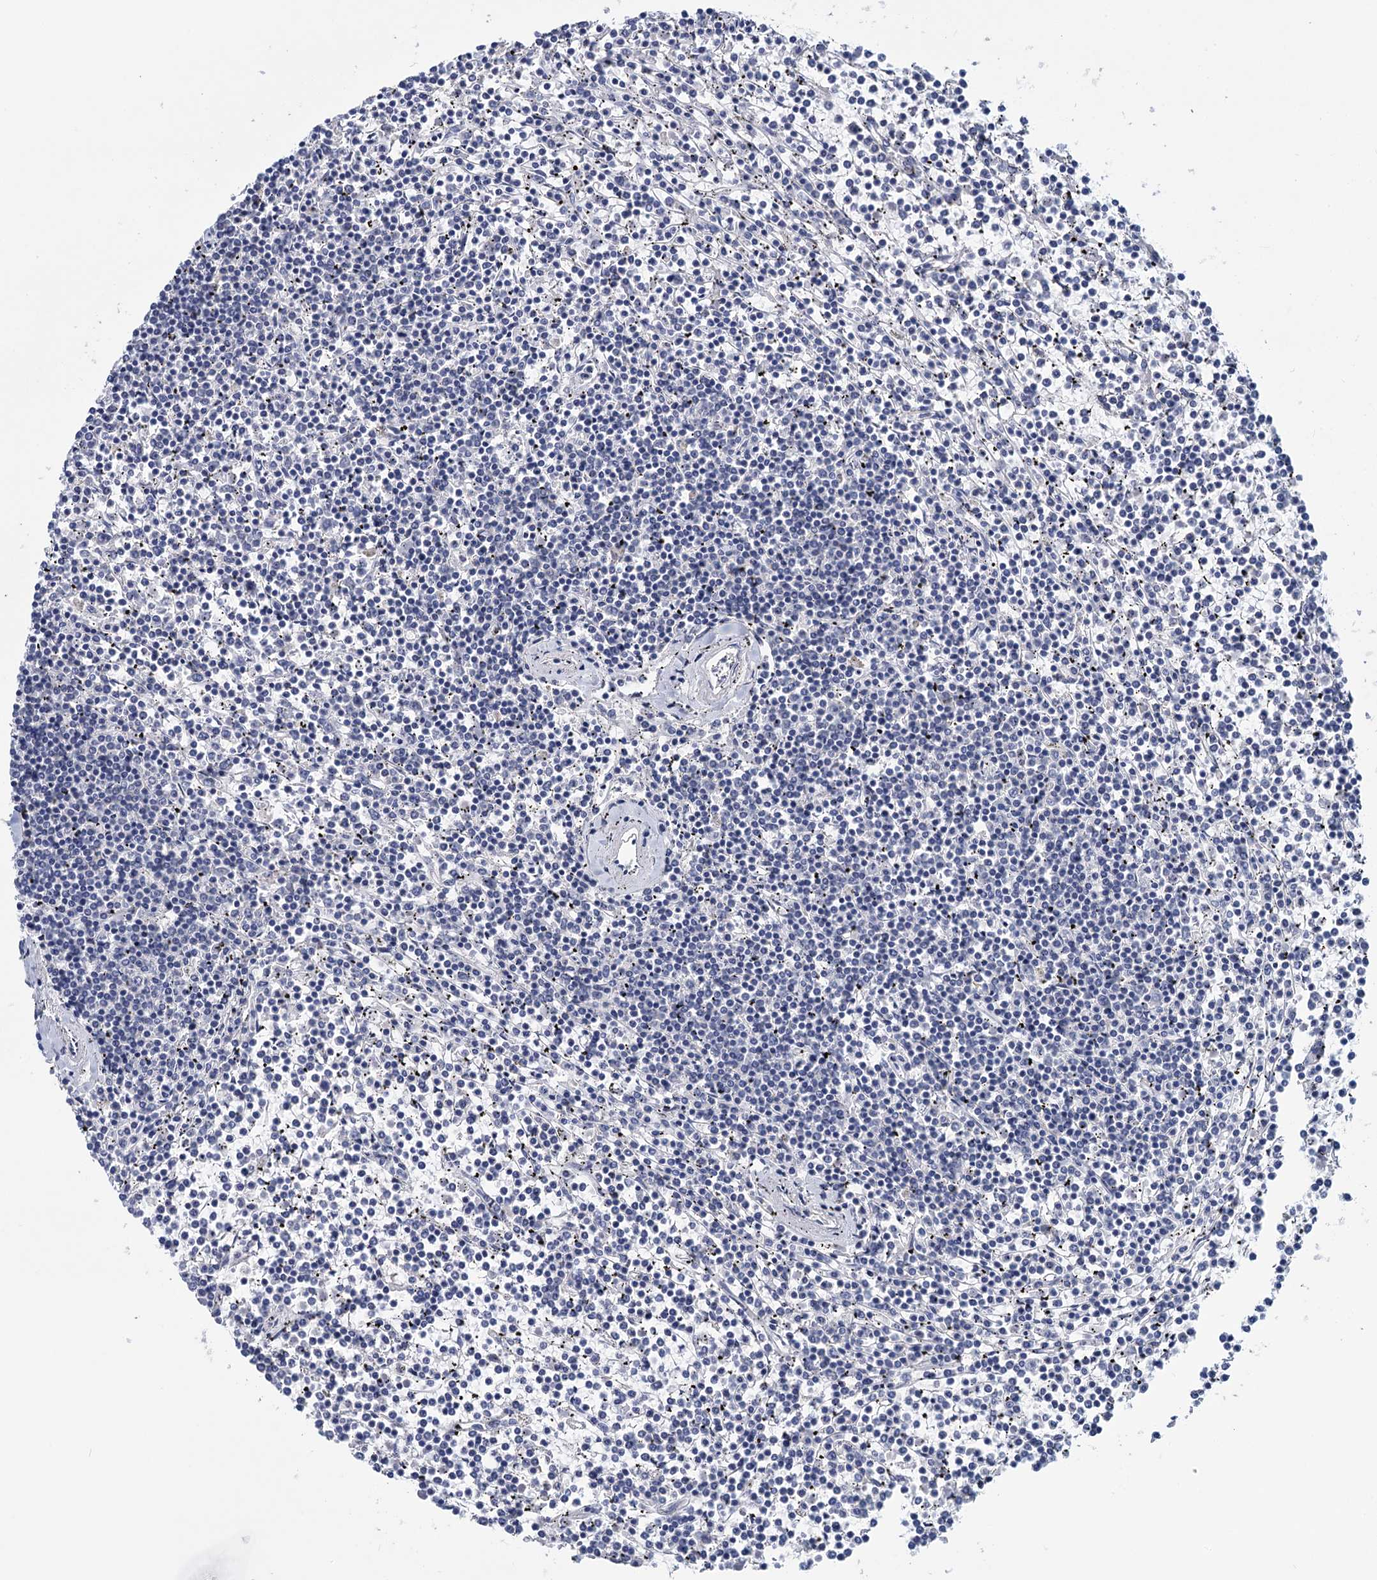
{"staining": {"intensity": "negative", "quantity": "none", "location": "none"}, "tissue": "lymphoma", "cell_type": "Tumor cells", "image_type": "cancer", "snomed": [{"axis": "morphology", "description": "Malignant lymphoma, non-Hodgkin's type, Low grade"}, {"axis": "topography", "description": "Spleen"}], "caption": "Immunohistochemistry image of human lymphoma stained for a protein (brown), which shows no staining in tumor cells. Brightfield microscopy of immunohistochemistry stained with DAB (3,3'-diaminobenzidine) (brown) and hematoxylin (blue), captured at high magnification.", "gene": "SFN", "patient": {"sex": "female", "age": 19}}